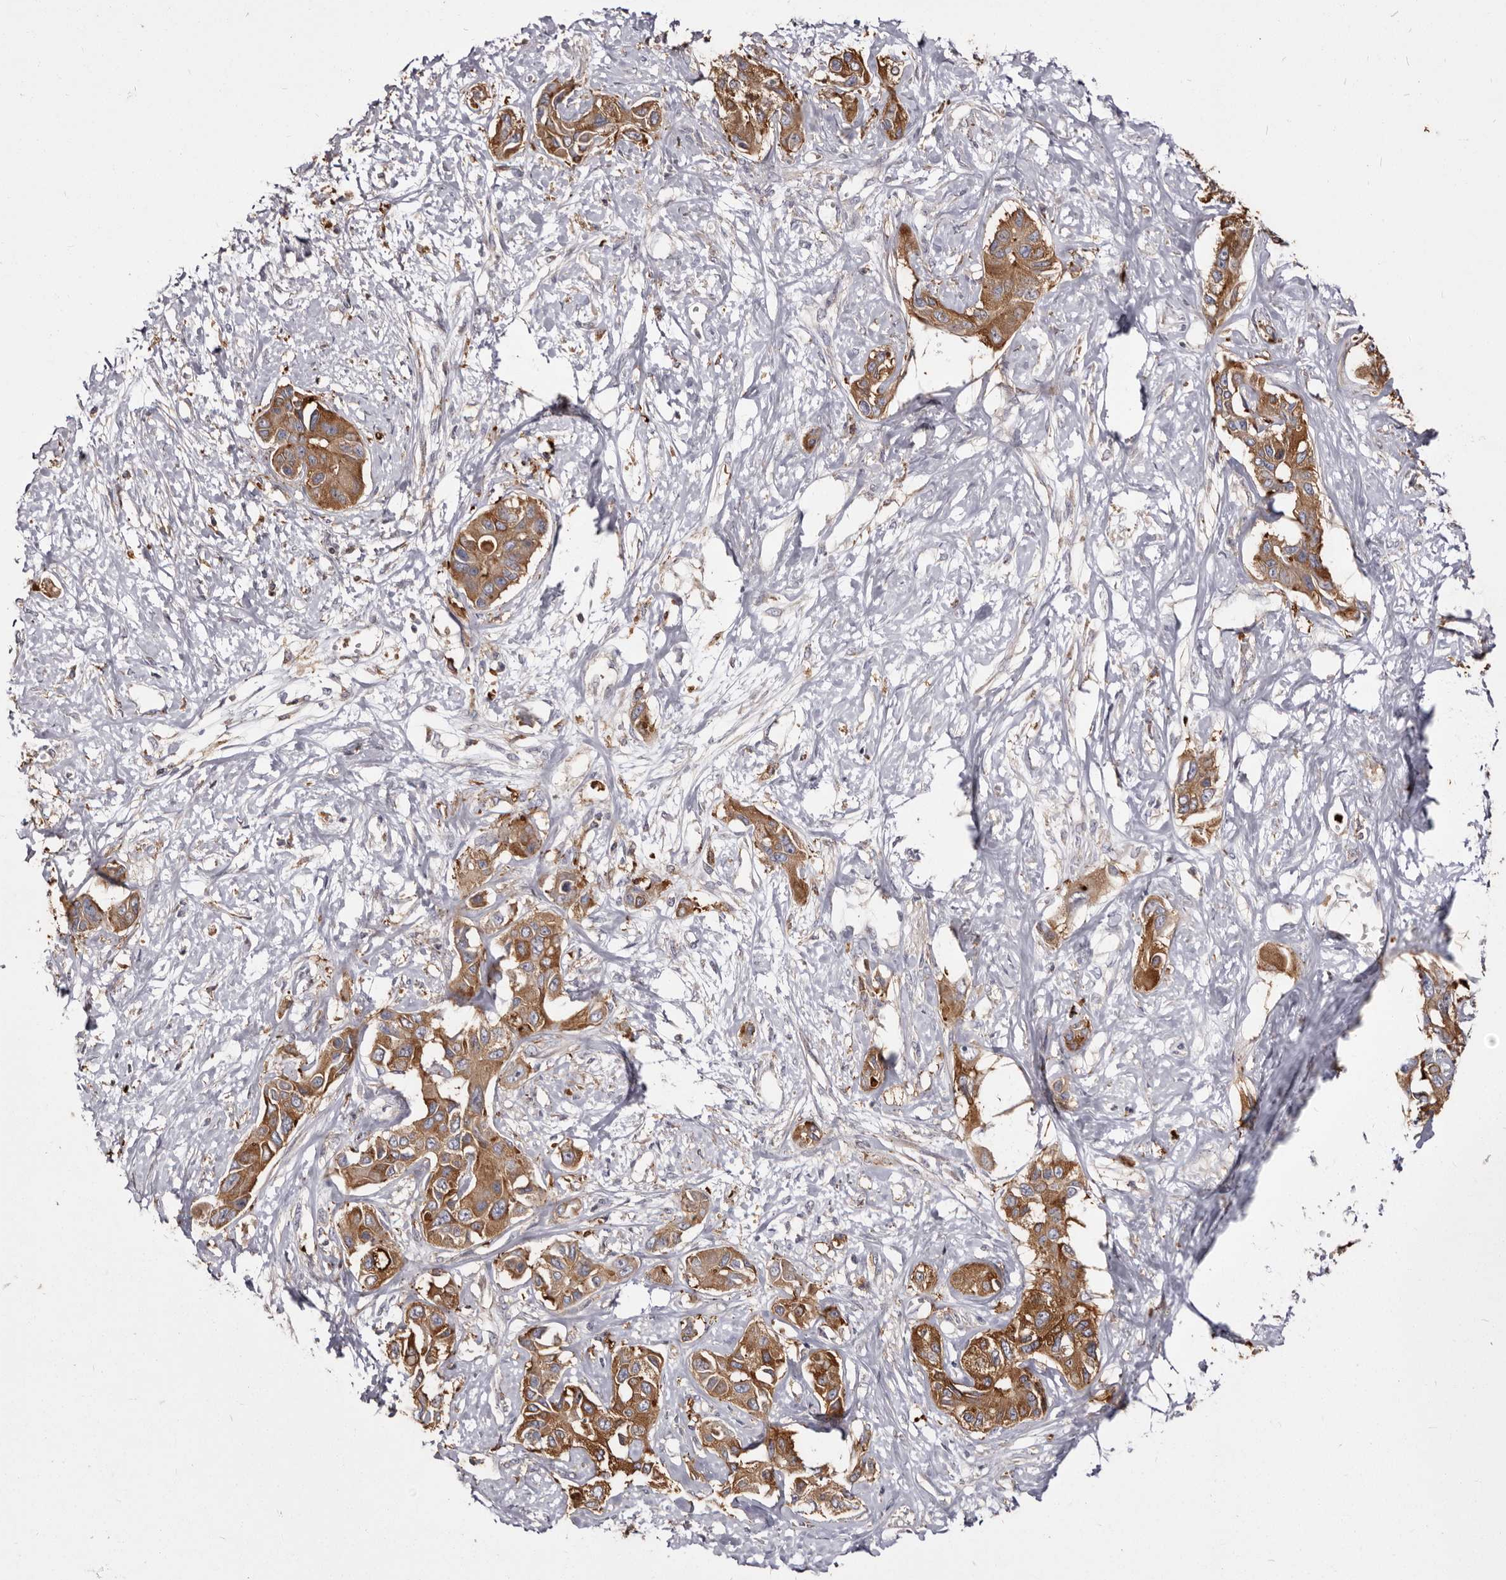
{"staining": {"intensity": "moderate", "quantity": ">75%", "location": "cytoplasmic/membranous"}, "tissue": "liver cancer", "cell_type": "Tumor cells", "image_type": "cancer", "snomed": [{"axis": "morphology", "description": "Cholangiocarcinoma"}, {"axis": "topography", "description": "Liver"}], "caption": "Moderate cytoplasmic/membranous protein staining is identified in about >75% of tumor cells in cholangiocarcinoma (liver).", "gene": "TPD52", "patient": {"sex": "male", "age": 59}}